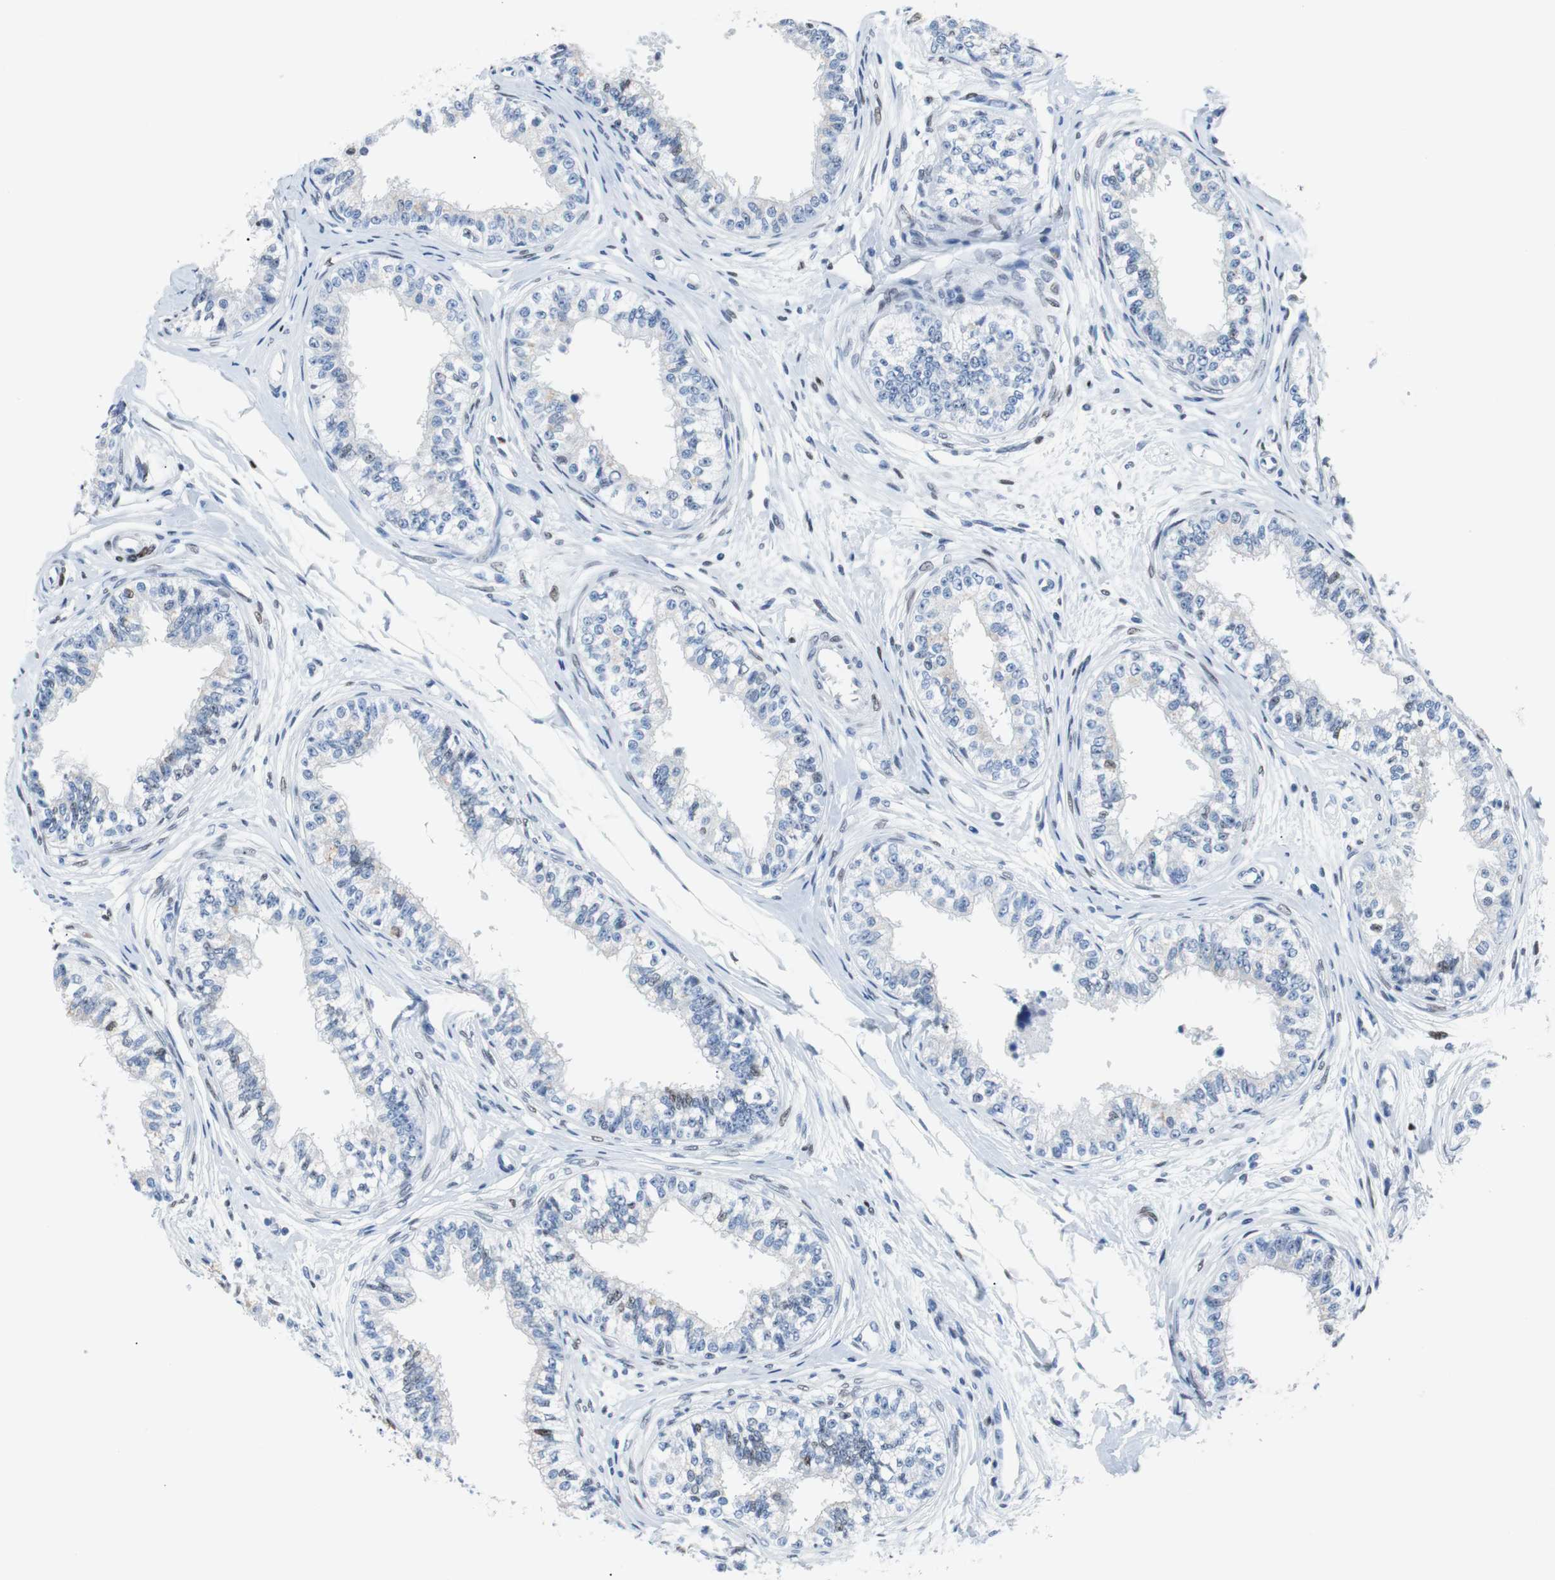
{"staining": {"intensity": "weak", "quantity": ">75%", "location": "nuclear"}, "tissue": "epididymis", "cell_type": "Glandular cells", "image_type": "normal", "snomed": [{"axis": "morphology", "description": "Normal tissue, NOS"}, {"axis": "morphology", "description": "Adenocarcinoma, metastatic, NOS"}, {"axis": "topography", "description": "Testis"}, {"axis": "topography", "description": "Epididymis"}], "caption": "Immunohistochemical staining of normal human epididymis exhibits >75% levels of weak nuclear protein expression in approximately >75% of glandular cells.", "gene": "JUN", "patient": {"sex": "male", "age": 26}}